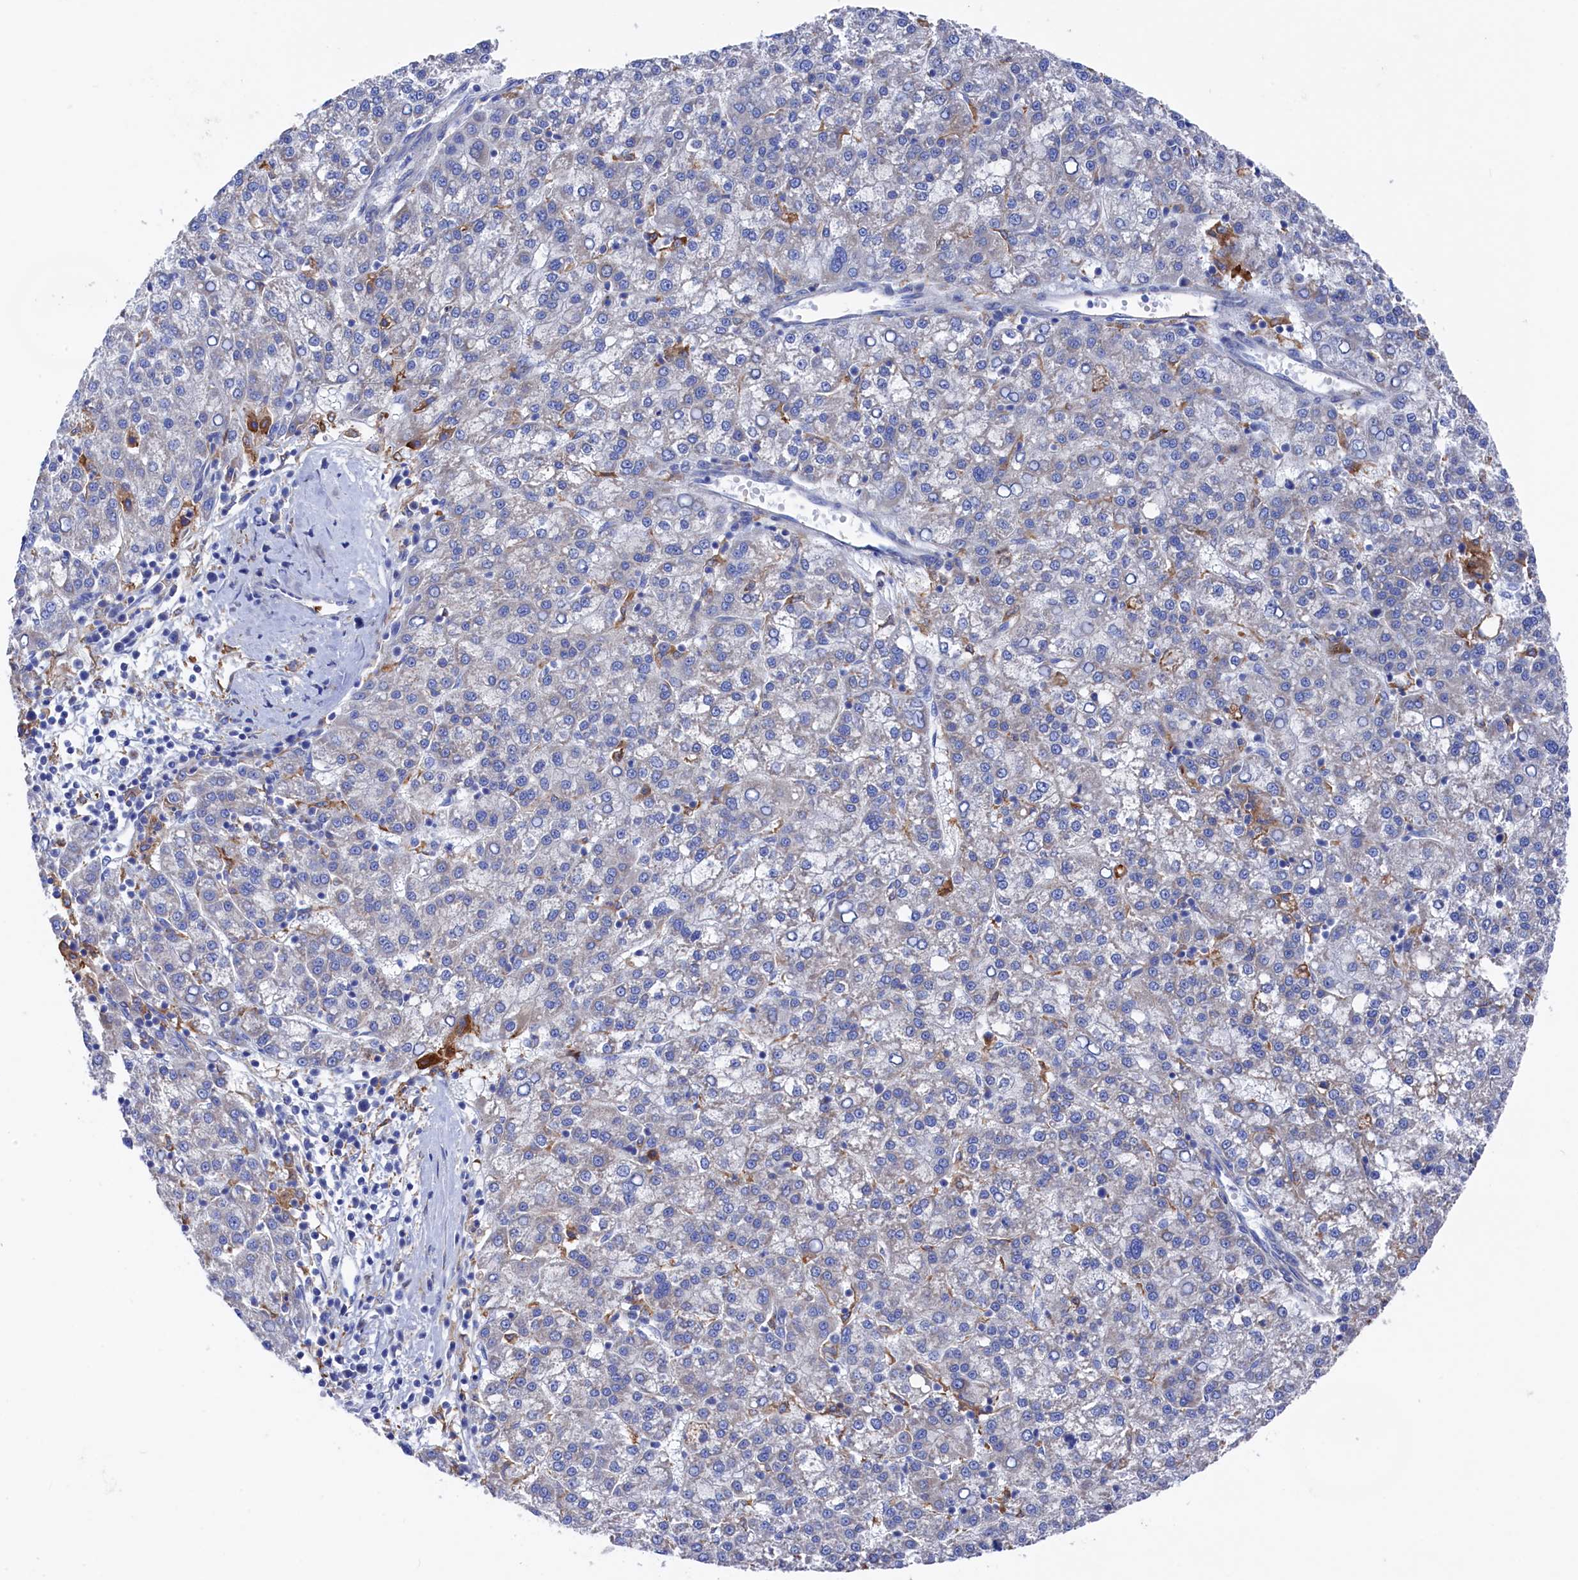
{"staining": {"intensity": "negative", "quantity": "none", "location": "none"}, "tissue": "liver cancer", "cell_type": "Tumor cells", "image_type": "cancer", "snomed": [{"axis": "morphology", "description": "Carcinoma, Hepatocellular, NOS"}, {"axis": "topography", "description": "Liver"}], "caption": "Tumor cells are negative for protein expression in human liver cancer.", "gene": "C12orf73", "patient": {"sex": "female", "age": 58}}